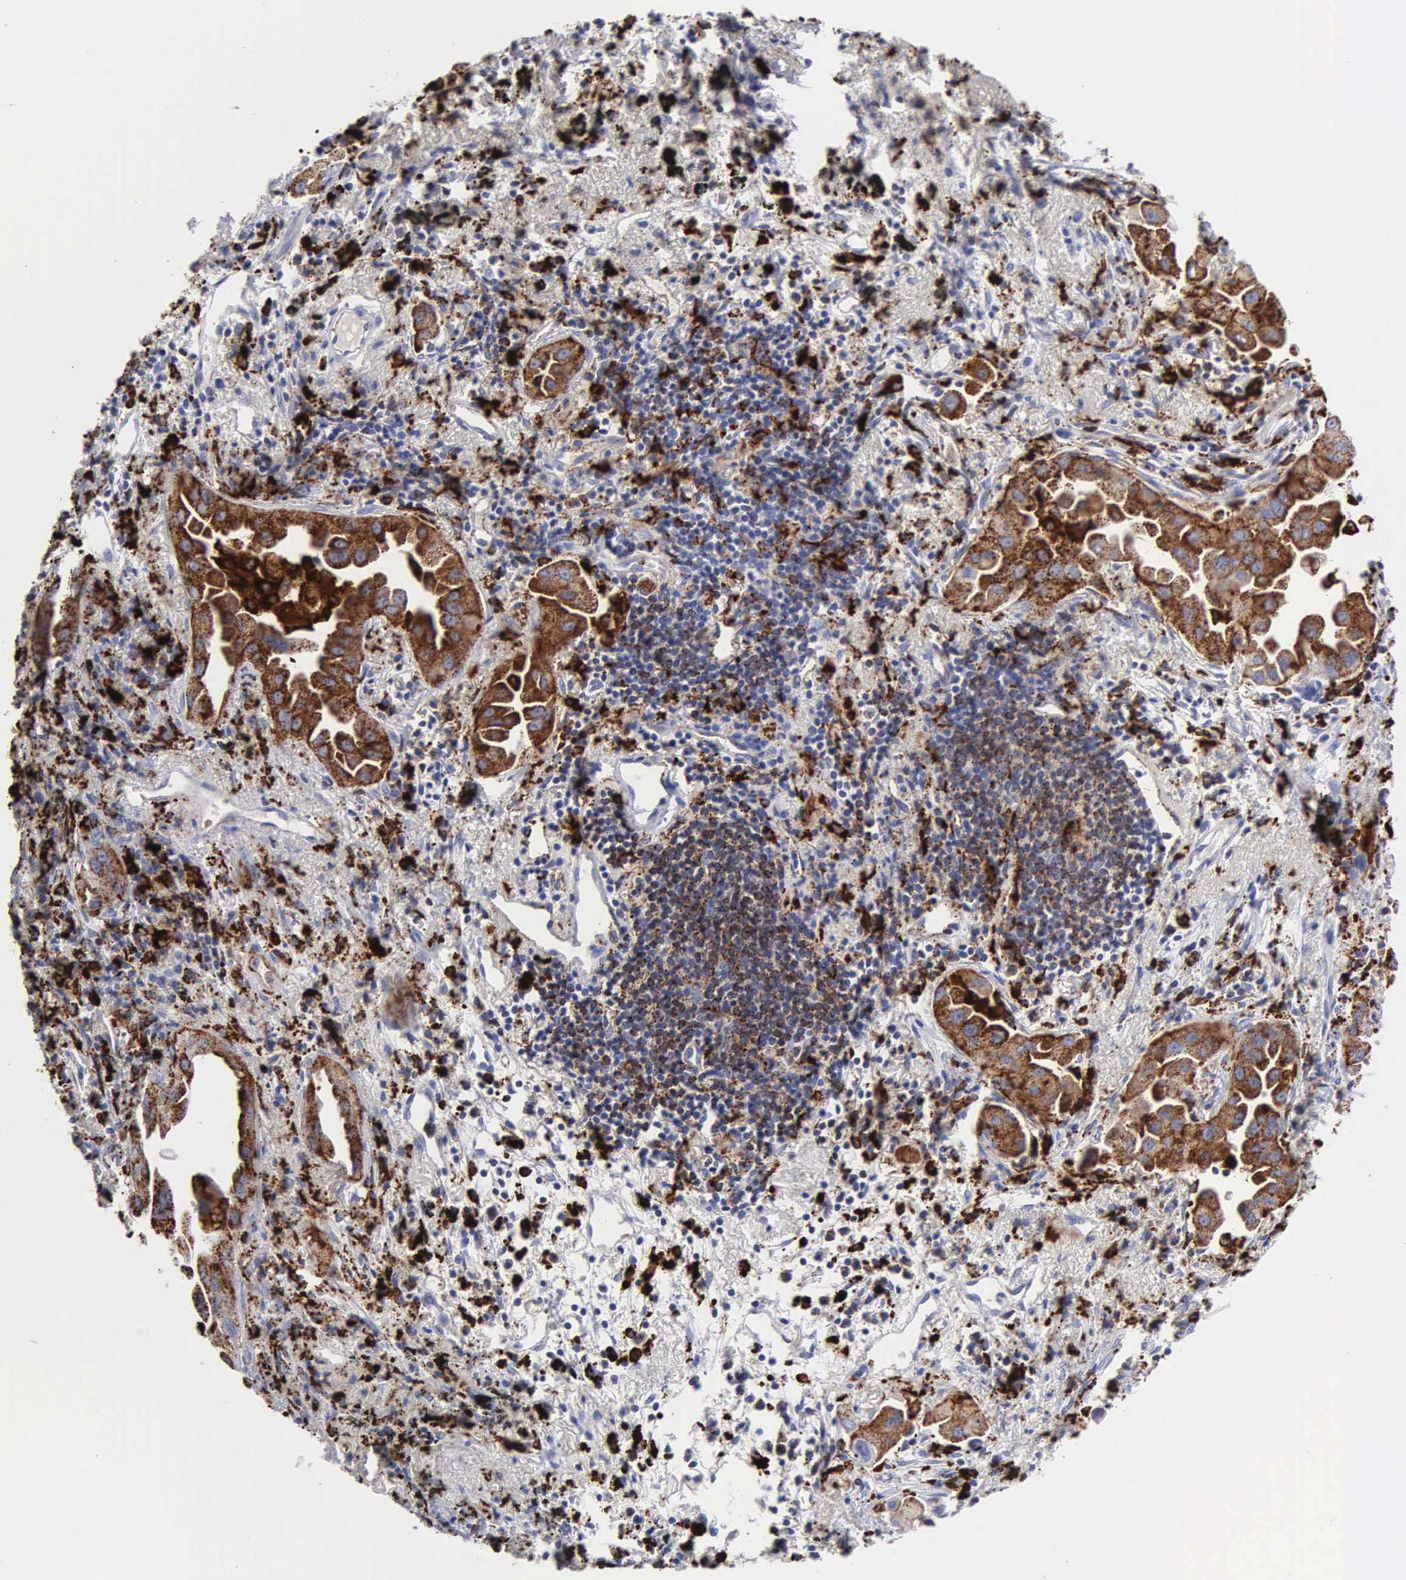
{"staining": {"intensity": "strong", "quantity": ">75%", "location": "cytoplasmic/membranous"}, "tissue": "lung cancer", "cell_type": "Tumor cells", "image_type": "cancer", "snomed": [{"axis": "morphology", "description": "Adenocarcinoma, NOS"}, {"axis": "topography", "description": "Lung"}], "caption": "There is high levels of strong cytoplasmic/membranous expression in tumor cells of lung cancer (adenocarcinoma), as demonstrated by immunohistochemical staining (brown color).", "gene": "CTSH", "patient": {"sex": "male", "age": 68}}